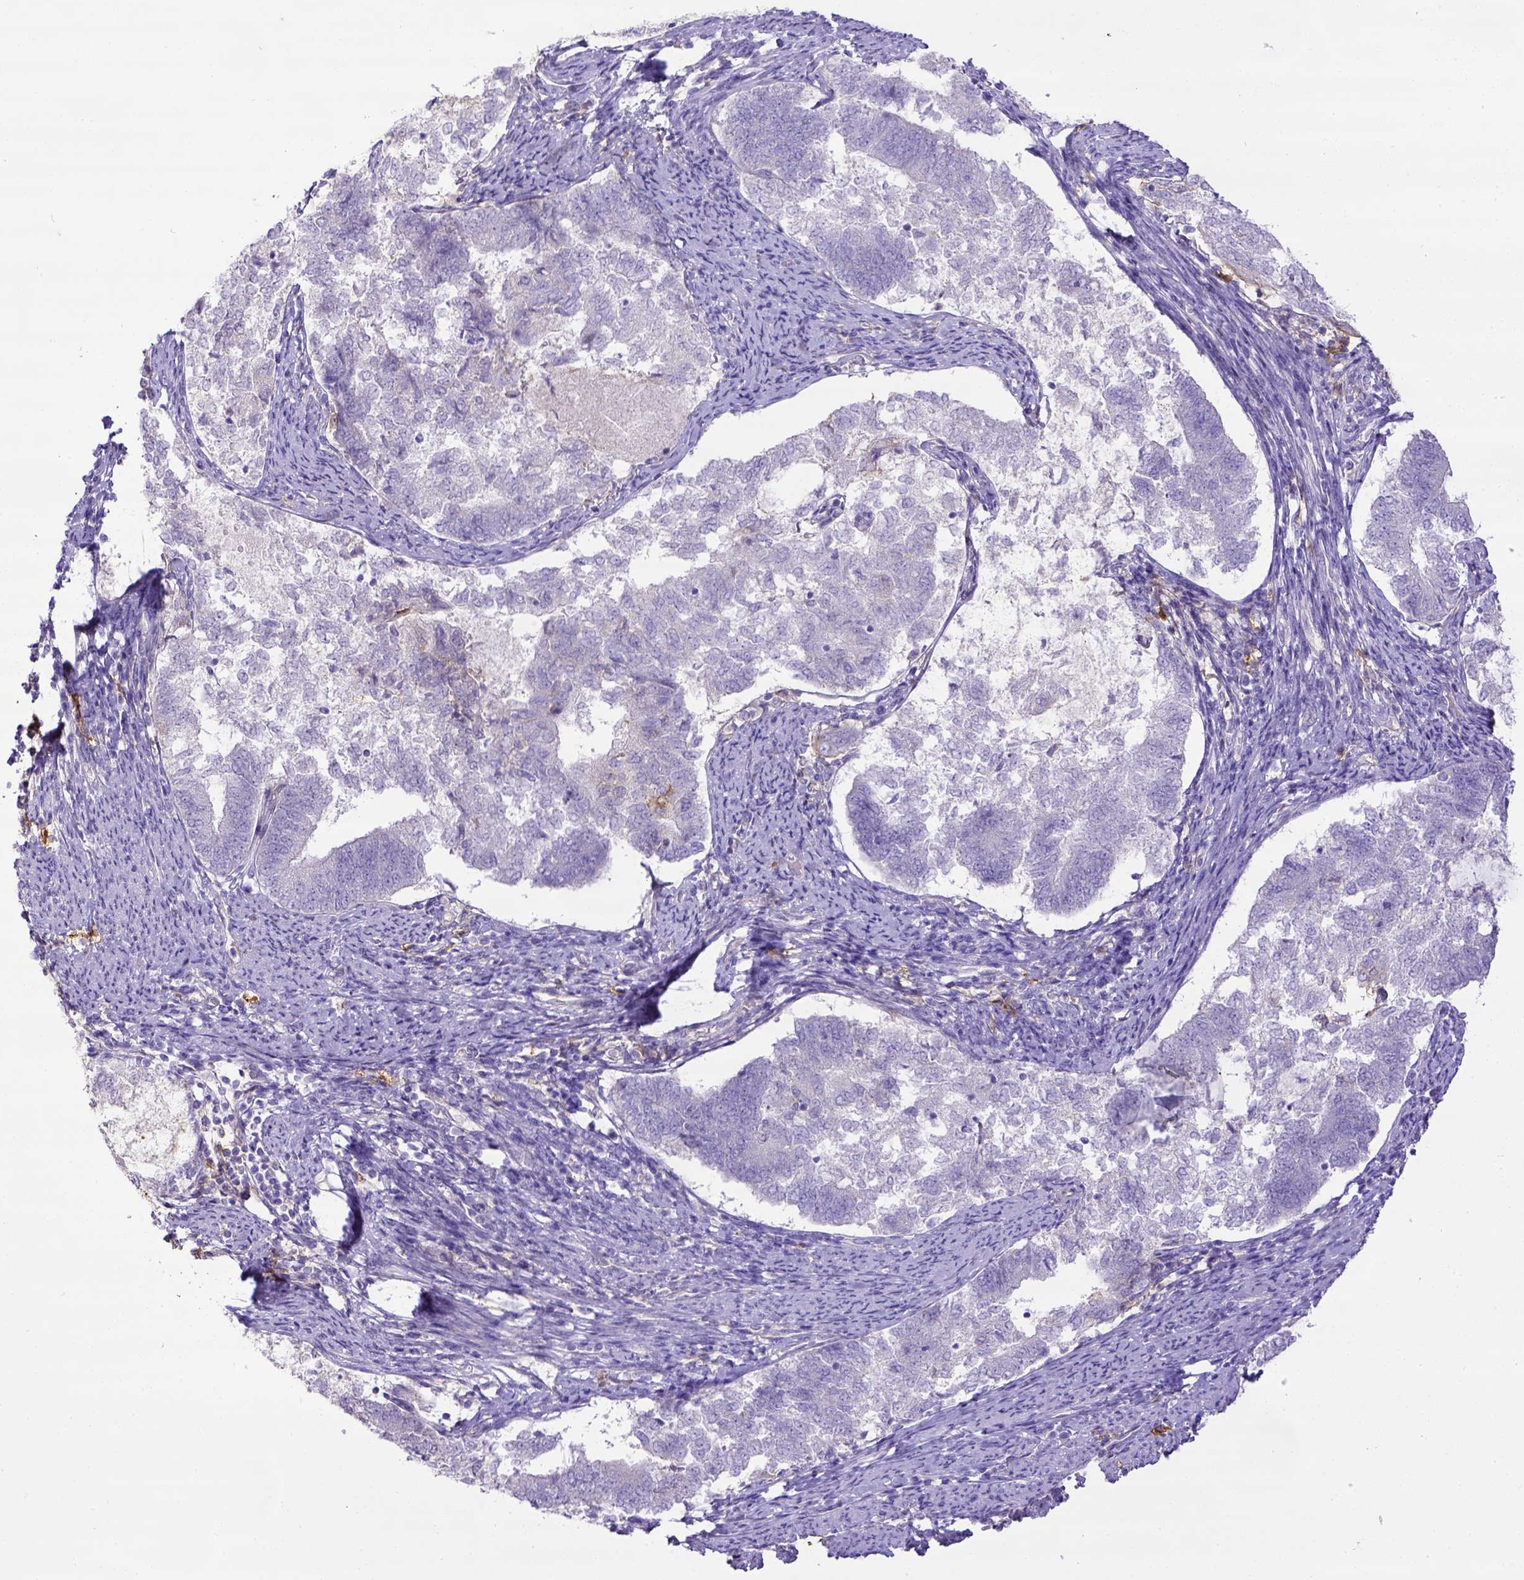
{"staining": {"intensity": "negative", "quantity": "none", "location": "none"}, "tissue": "endometrial cancer", "cell_type": "Tumor cells", "image_type": "cancer", "snomed": [{"axis": "morphology", "description": "Adenocarcinoma, NOS"}, {"axis": "topography", "description": "Endometrium"}], "caption": "Image shows no protein positivity in tumor cells of endometrial adenocarcinoma tissue.", "gene": "CD40", "patient": {"sex": "female", "age": 65}}